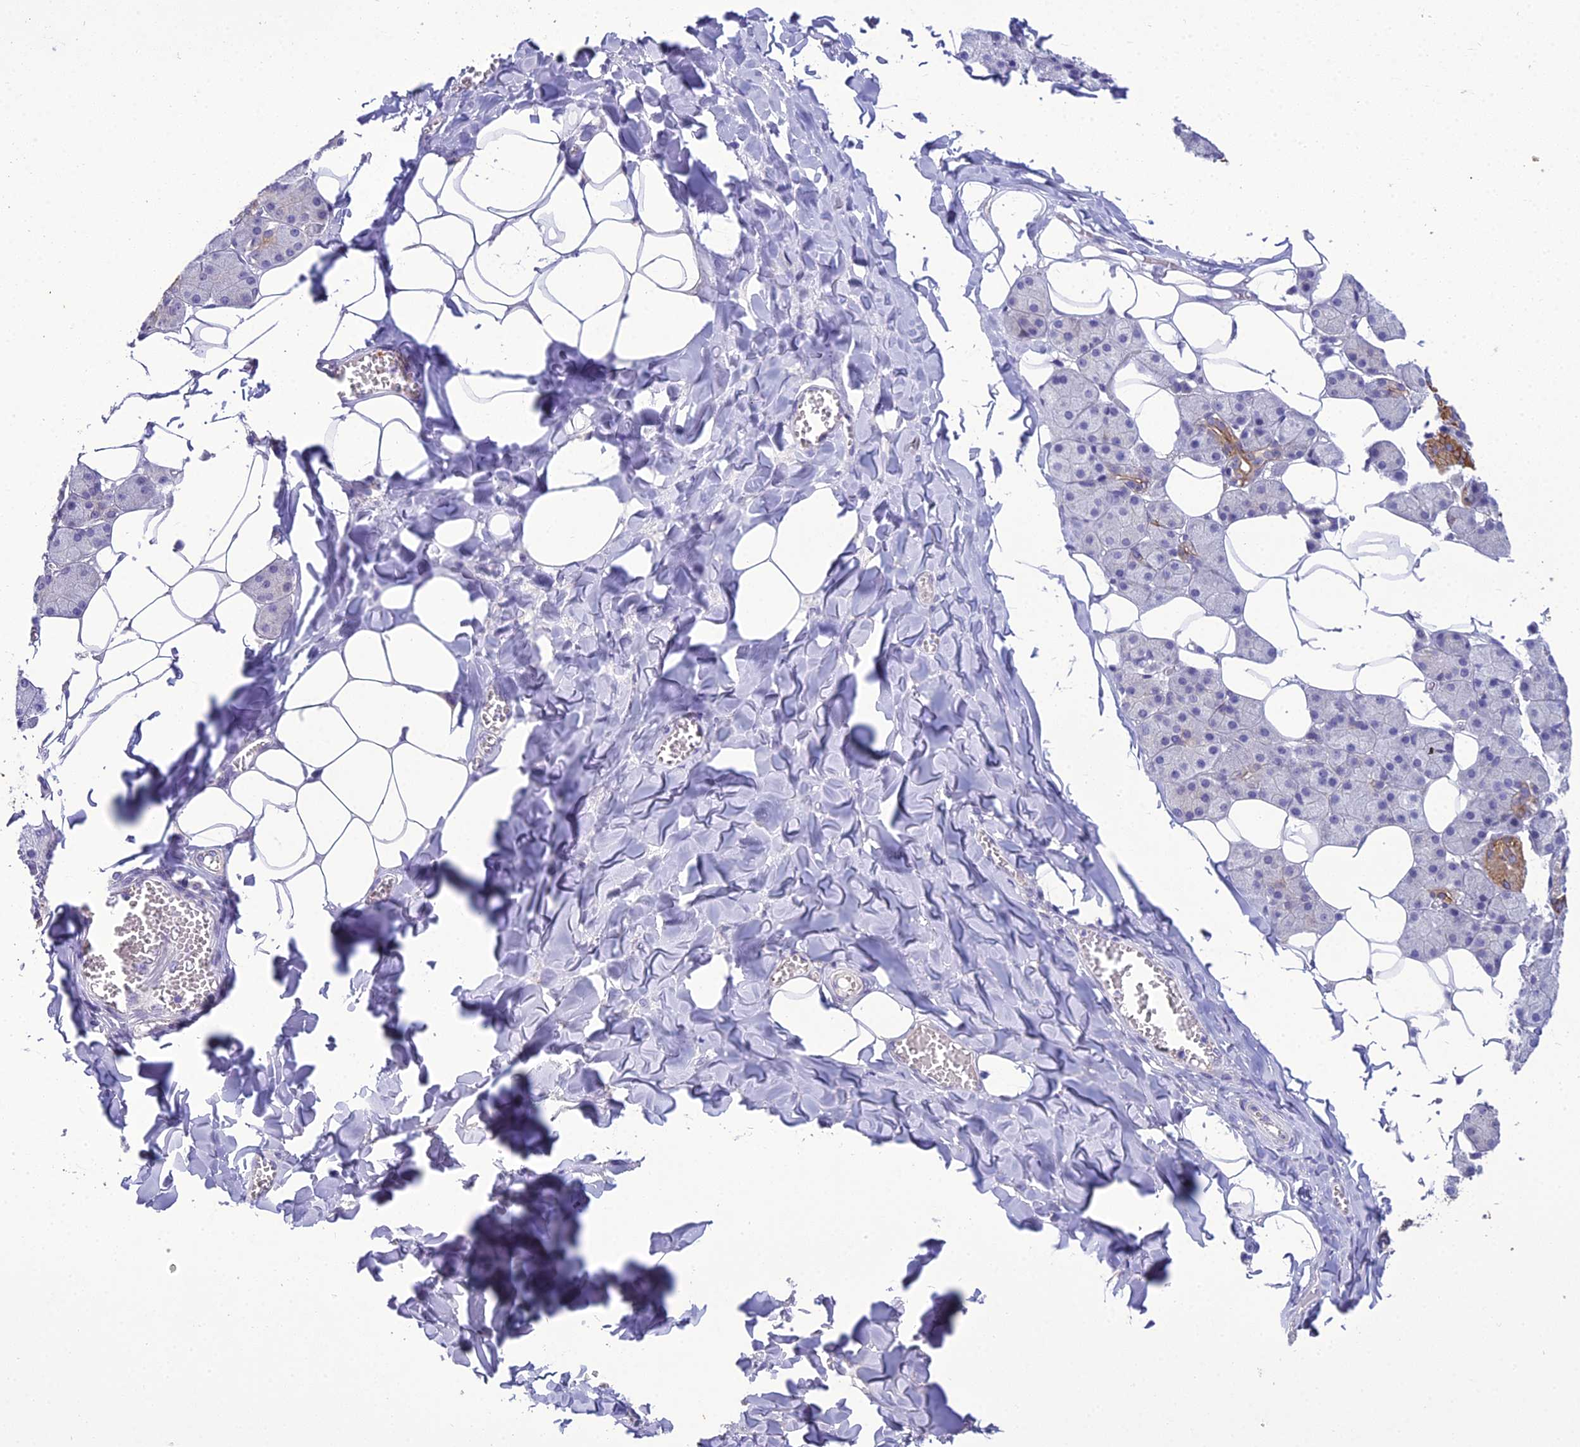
{"staining": {"intensity": "moderate", "quantity": "<25%", "location": "cytoplasmic/membranous"}, "tissue": "salivary gland", "cell_type": "Glandular cells", "image_type": "normal", "snomed": [{"axis": "morphology", "description": "Normal tissue, NOS"}, {"axis": "topography", "description": "Salivary gland"}], "caption": "High-magnification brightfield microscopy of normal salivary gland stained with DAB (brown) and counterstained with hematoxylin (blue). glandular cells exhibit moderate cytoplasmic/membranous staining is identified in about<25% of cells. Nuclei are stained in blue.", "gene": "SCRT1", "patient": {"sex": "female", "age": 33}}